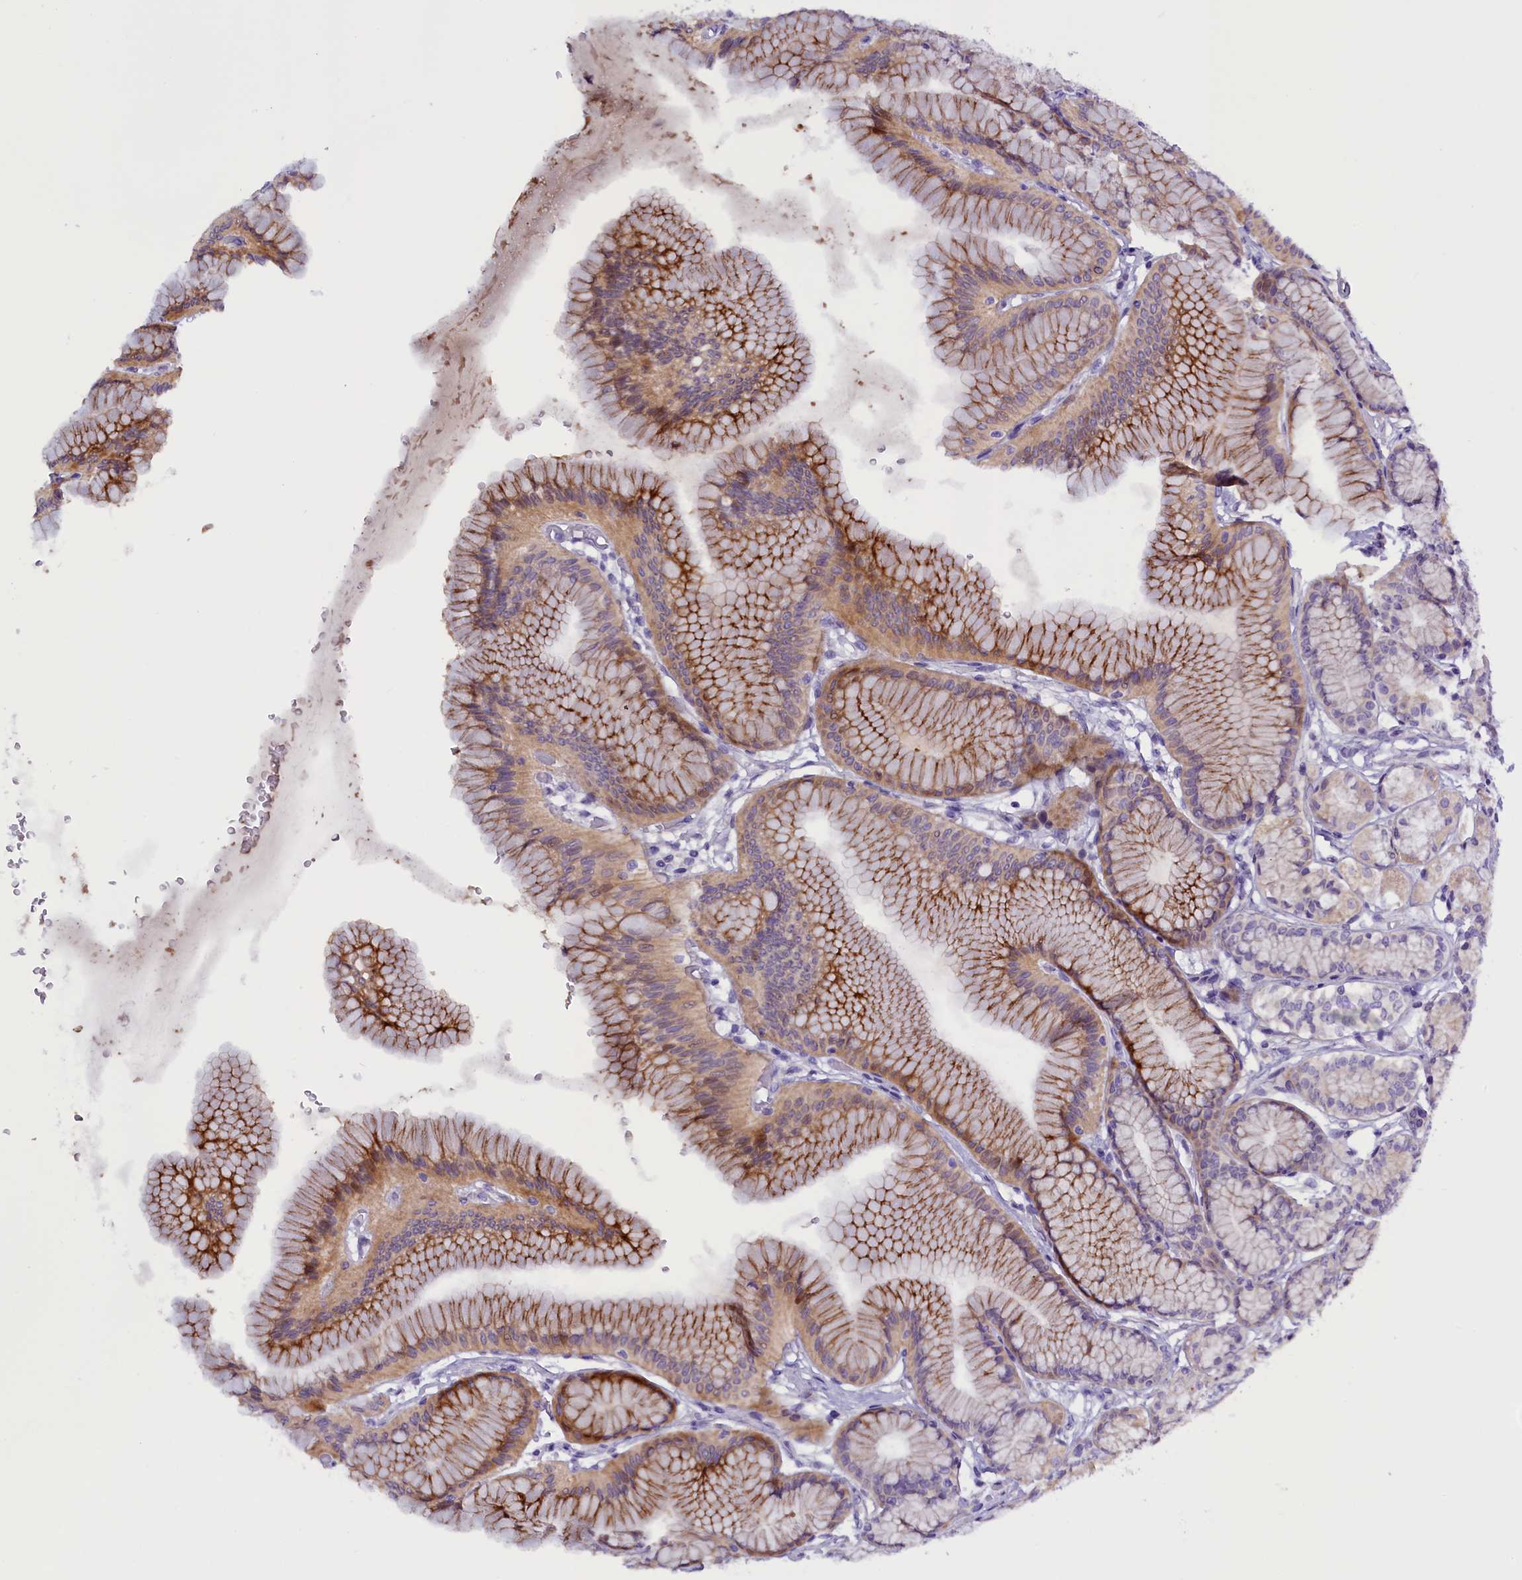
{"staining": {"intensity": "moderate", "quantity": "25%-75%", "location": "cytoplasmic/membranous"}, "tissue": "stomach", "cell_type": "Glandular cells", "image_type": "normal", "snomed": [{"axis": "morphology", "description": "Normal tissue, NOS"}, {"axis": "morphology", "description": "Adenocarcinoma, NOS"}, {"axis": "morphology", "description": "Adenocarcinoma, High grade"}, {"axis": "topography", "description": "Stomach, upper"}, {"axis": "topography", "description": "Stomach"}], "caption": "Immunohistochemistry (IHC) histopathology image of benign stomach stained for a protein (brown), which displays medium levels of moderate cytoplasmic/membranous staining in about 25%-75% of glandular cells.", "gene": "RTTN", "patient": {"sex": "female", "age": 65}}